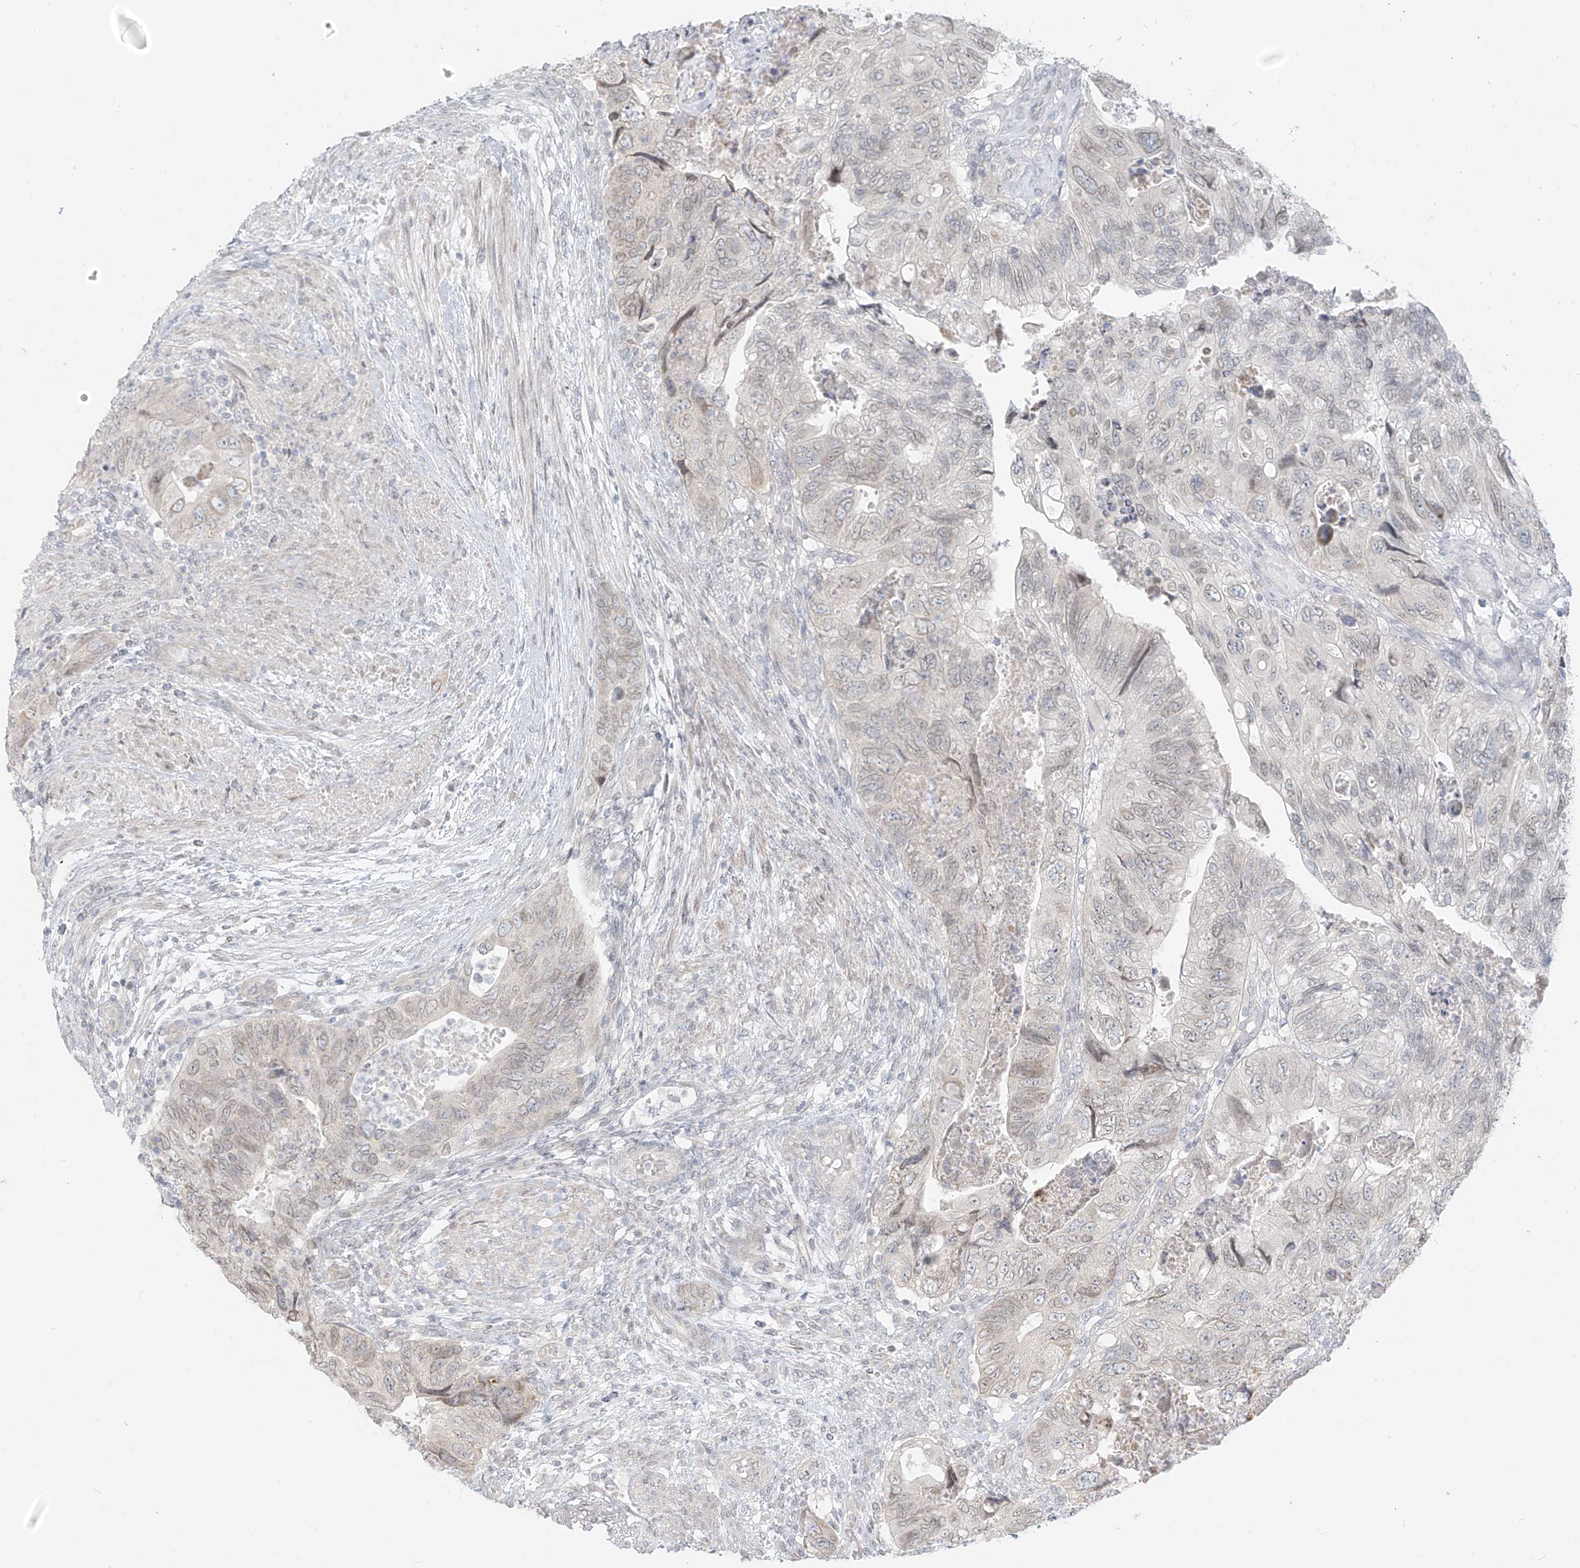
{"staining": {"intensity": "negative", "quantity": "none", "location": "none"}, "tissue": "colorectal cancer", "cell_type": "Tumor cells", "image_type": "cancer", "snomed": [{"axis": "morphology", "description": "Adenocarcinoma, NOS"}, {"axis": "topography", "description": "Rectum"}], "caption": "This photomicrograph is of colorectal cancer (adenocarcinoma) stained with IHC to label a protein in brown with the nuclei are counter-stained blue. There is no staining in tumor cells.", "gene": "OSBPL7", "patient": {"sex": "male", "age": 63}}